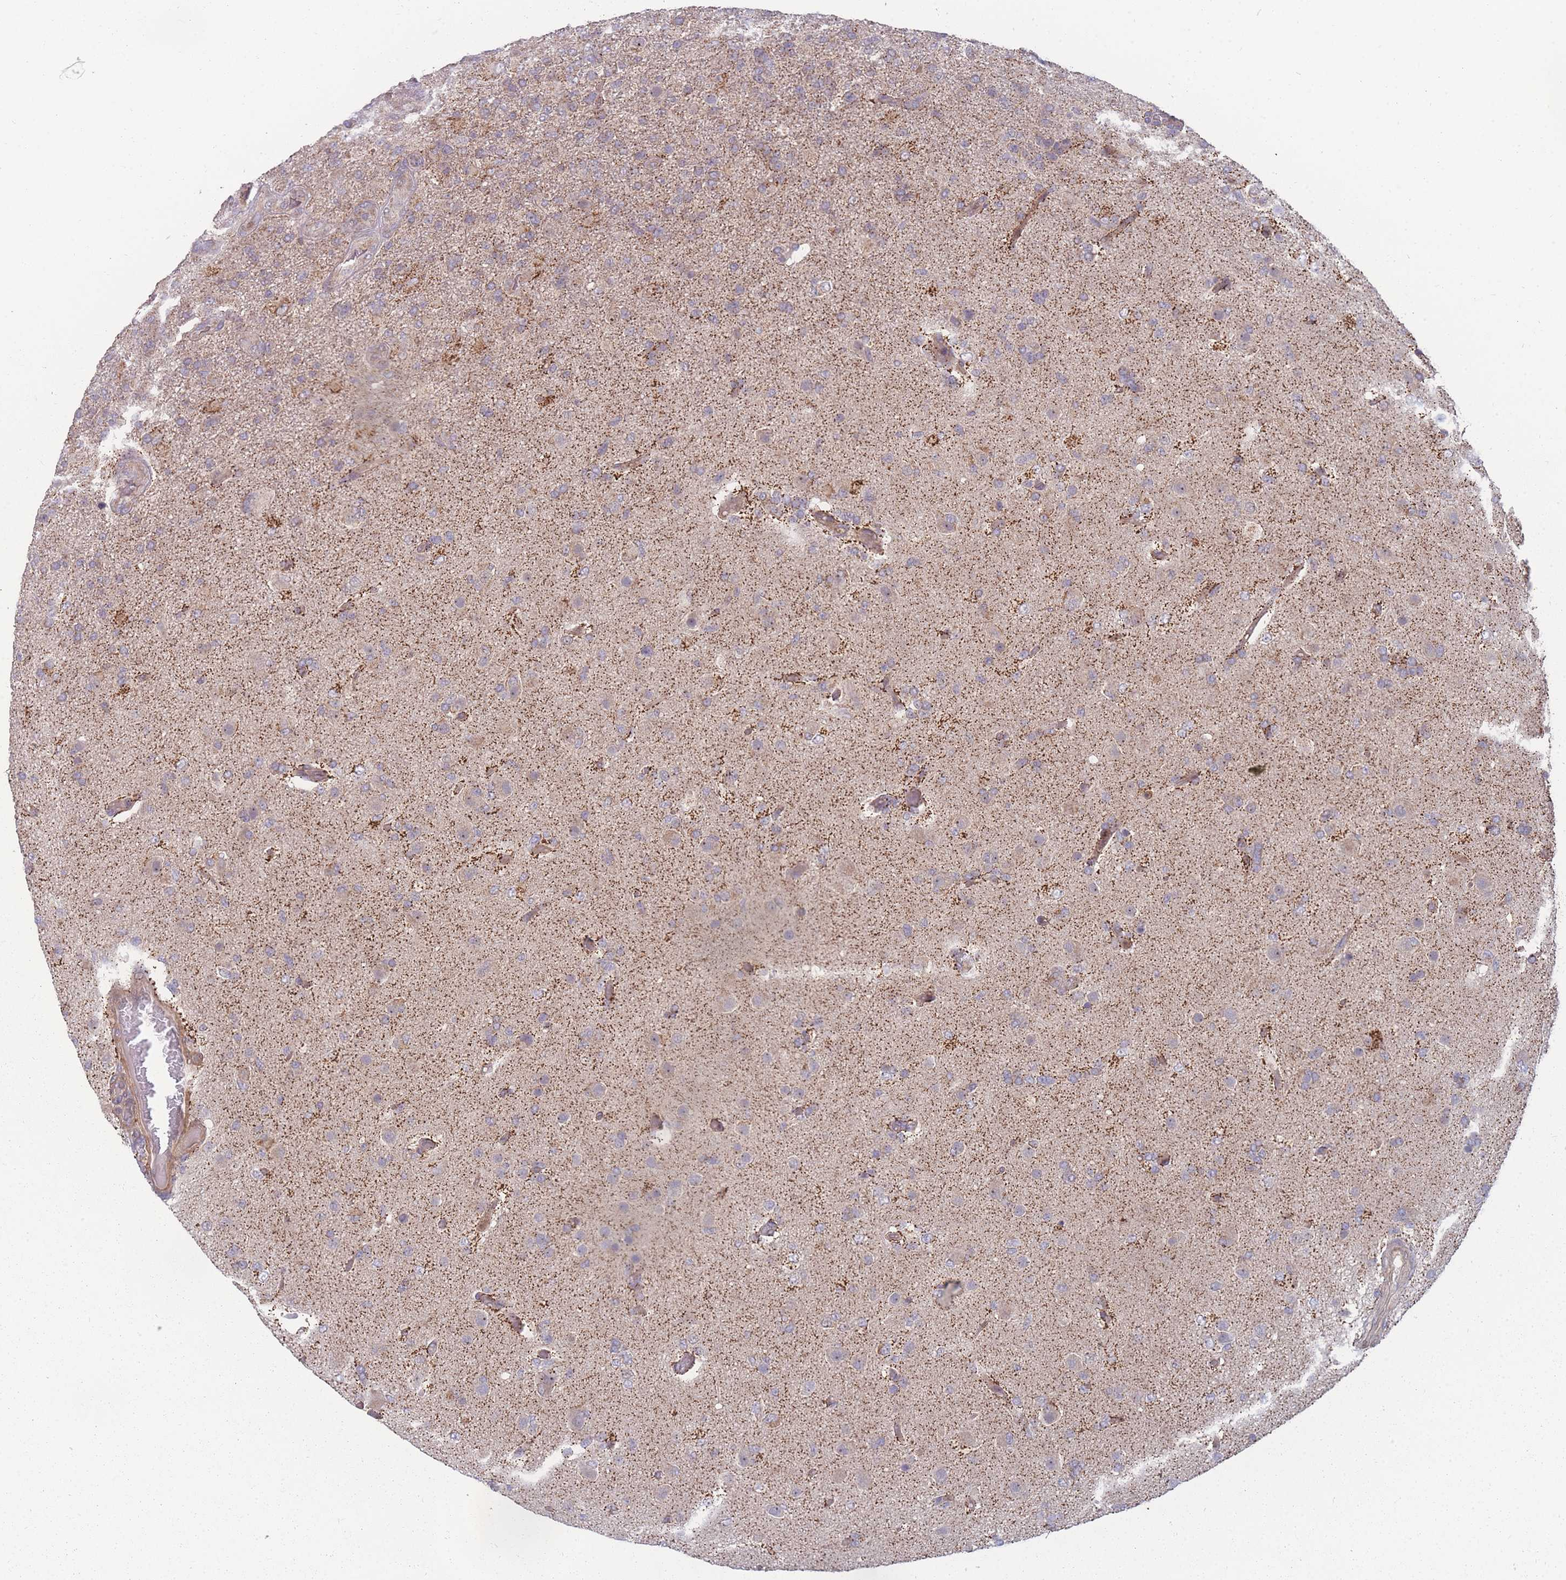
{"staining": {"intensity": "weak", "quantity": "<25%", "location": "cytoplasmic/membranous"}, "tissue": "glioma", "cell_type": "Tumor cells", "image_type": "cancer", "snomed": [{"axis": "morphology", "description": "Glioma, malignant, High grade"}, {"axis": "topography", "description": "Brain"}], "caption": "Human high-grade glioma (malignant) stained for a protein using immunohistochemistry (IHC) reveals no staining in tumor cells.", "gene": "SLC35B4", "patient": {"sex": "female", "age": 74}}